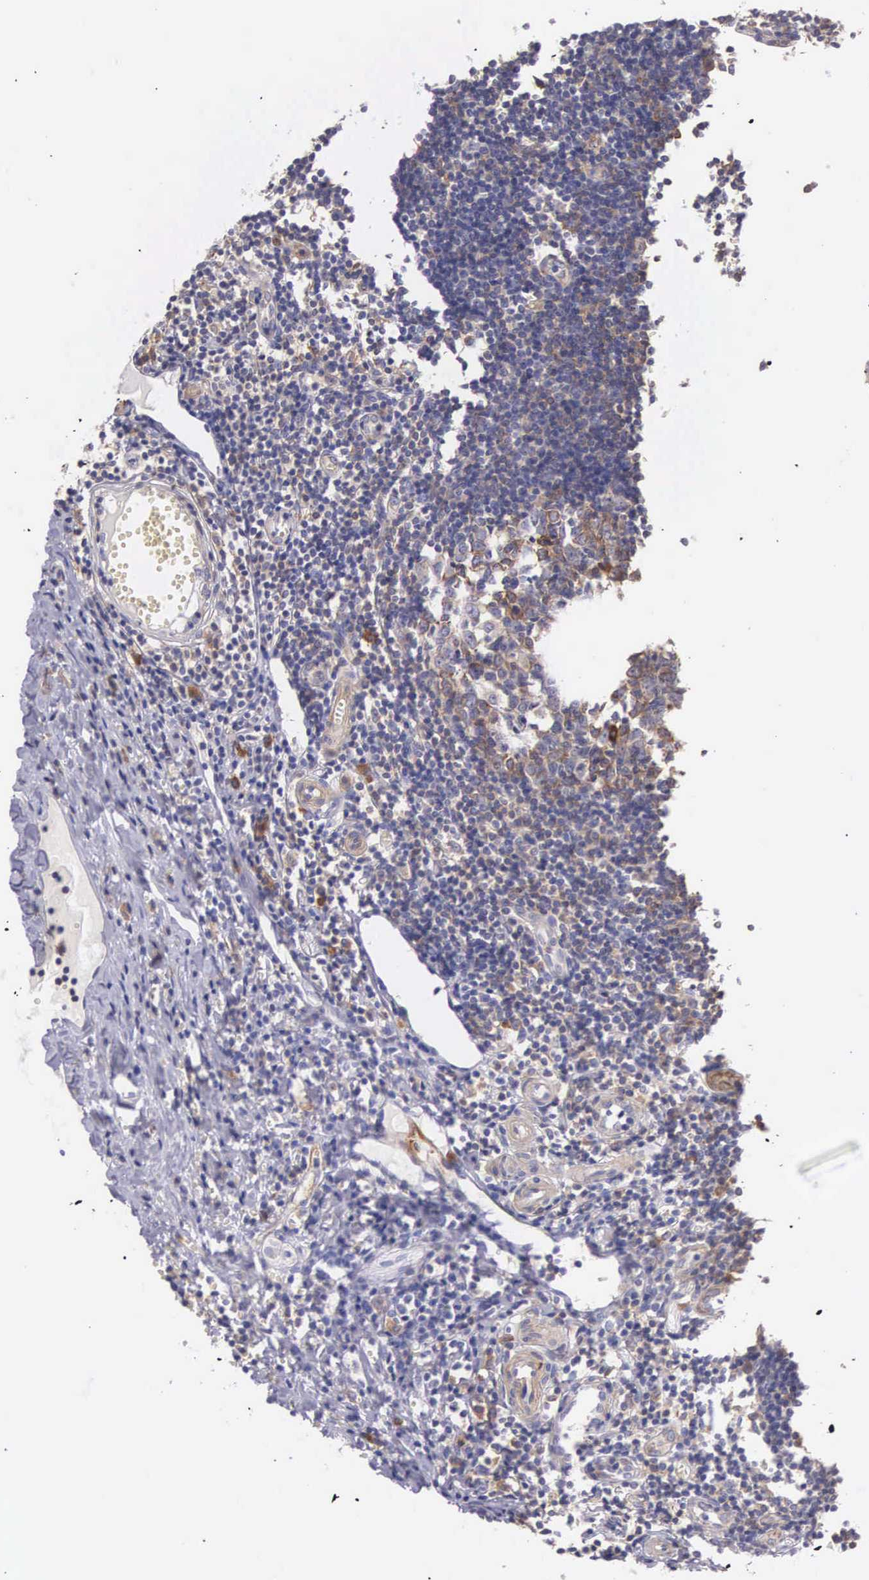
{"staining": {"intensity": "negative", "quantity": "none", "location": "none"}, "tissue": "appendix", "cell_type": "Glandular cells", "image_type": "normal", "snomed": [{"axis": "morphology", "description": "Normal tissue, NOS"}, {"axis": "topography", "description": "Appendix"}], "caption": "Immunohistochemistry (IHC) histopathology image of unremarkable appendix: appendix stained with DAB (3,3'-diaminobenzidine) exhibits no significant protein staining in glandular cells. (Stains: DAB (3,3'-diaminobenzidine) IHC with hematoxylin counter stain, Microscopy: brightfield microscopy at high magnification).", "gene": "OSBPL3", "patient": {"sex": "female", "age": 19}}